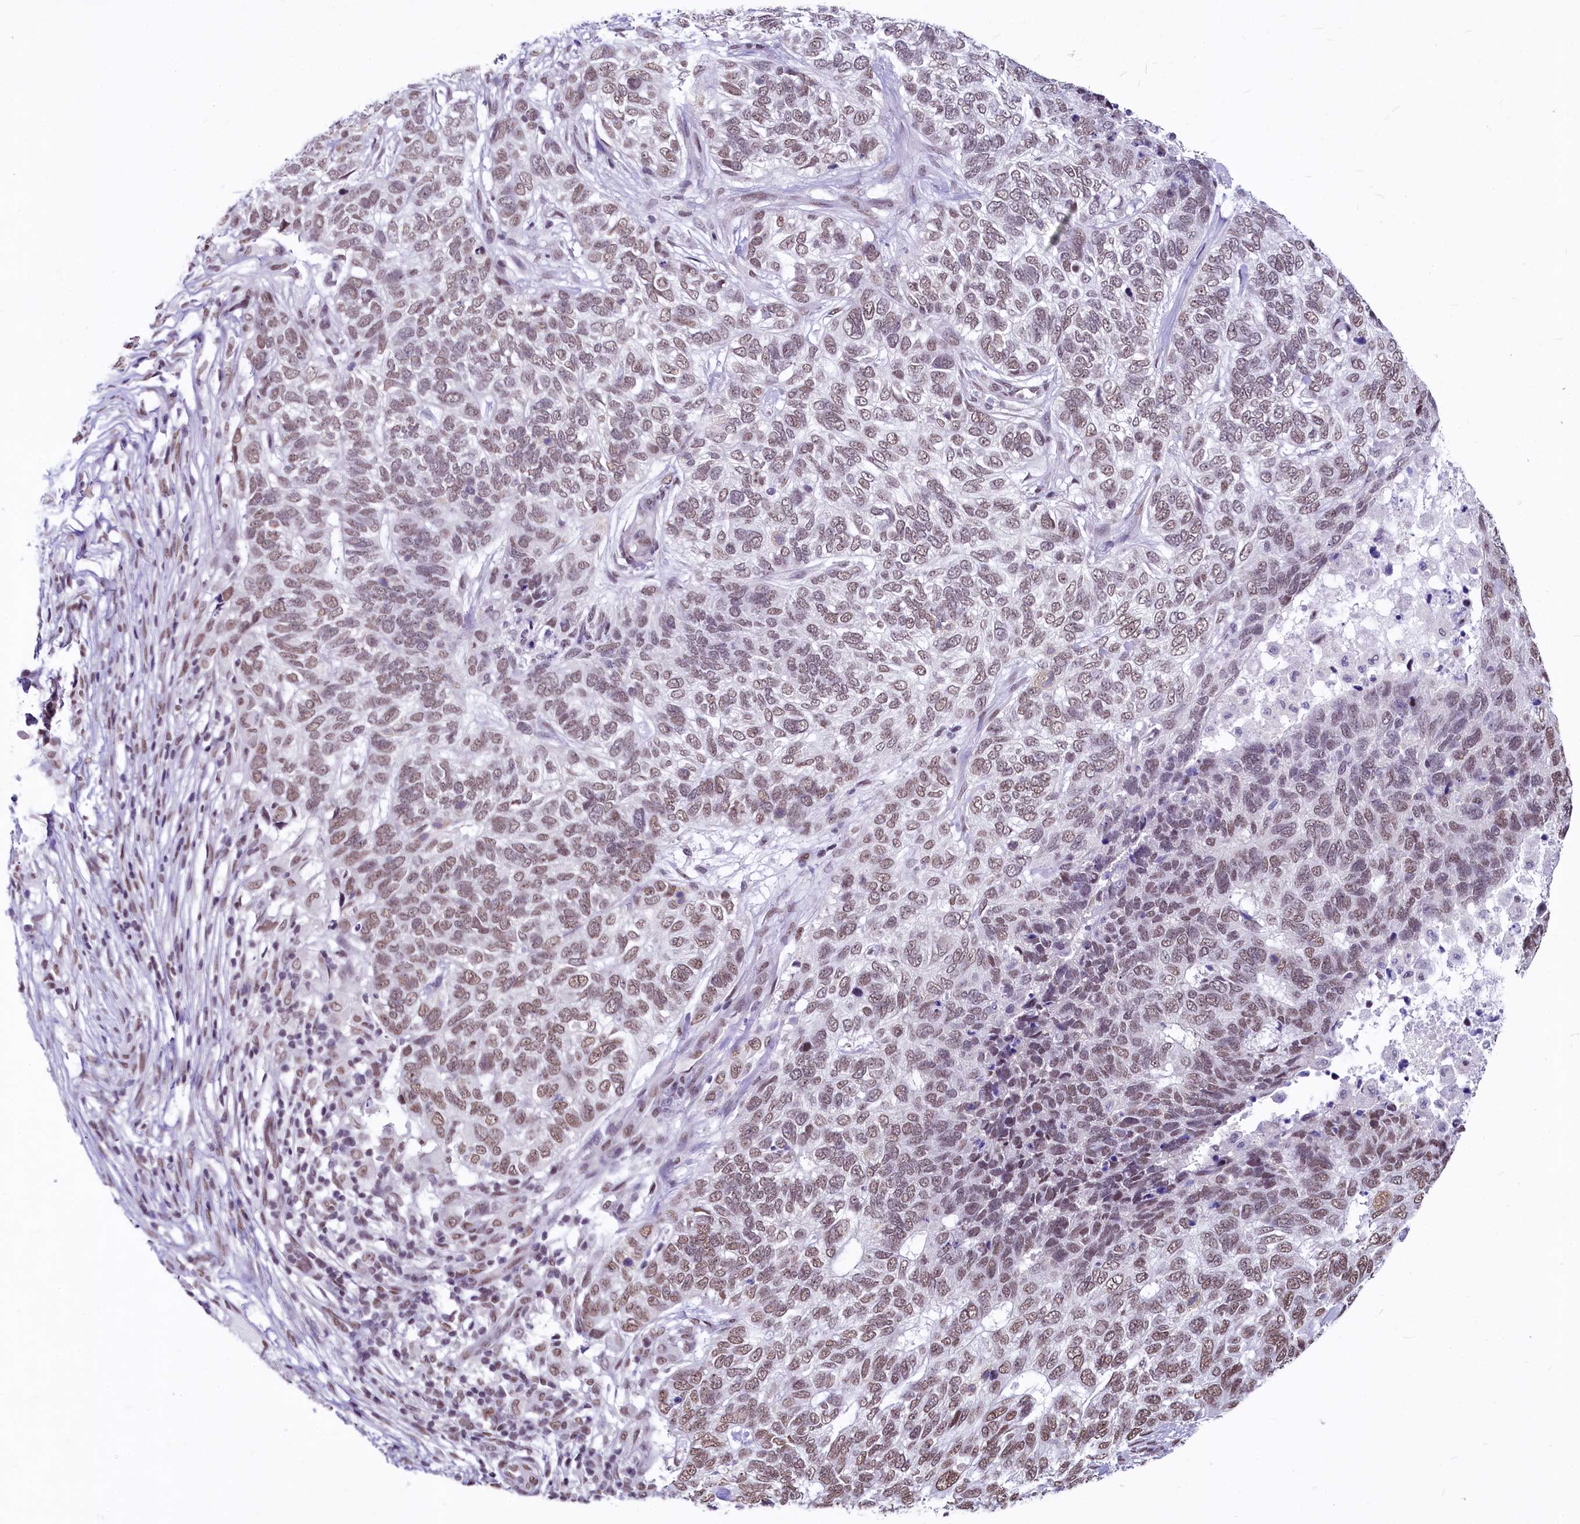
{"staining": {"intensity": "weak", "quantity": ">75%", "location": "nuclear"}, "tissue": "skin cancer", "cell_type": "Tumor cells", "image_type": "cancer", "snomed": [{"axis": "morphology", "description": "Basal cell carcinoma"}, {"axis": "topography", "description": "Skin"}], "caption": "Weak nuclear expression is present in about >75% of tumor cells in basal cell carcinoma (skin).", "gene": "PARPBP", "patient": {"sex": "female", "age": 65}}